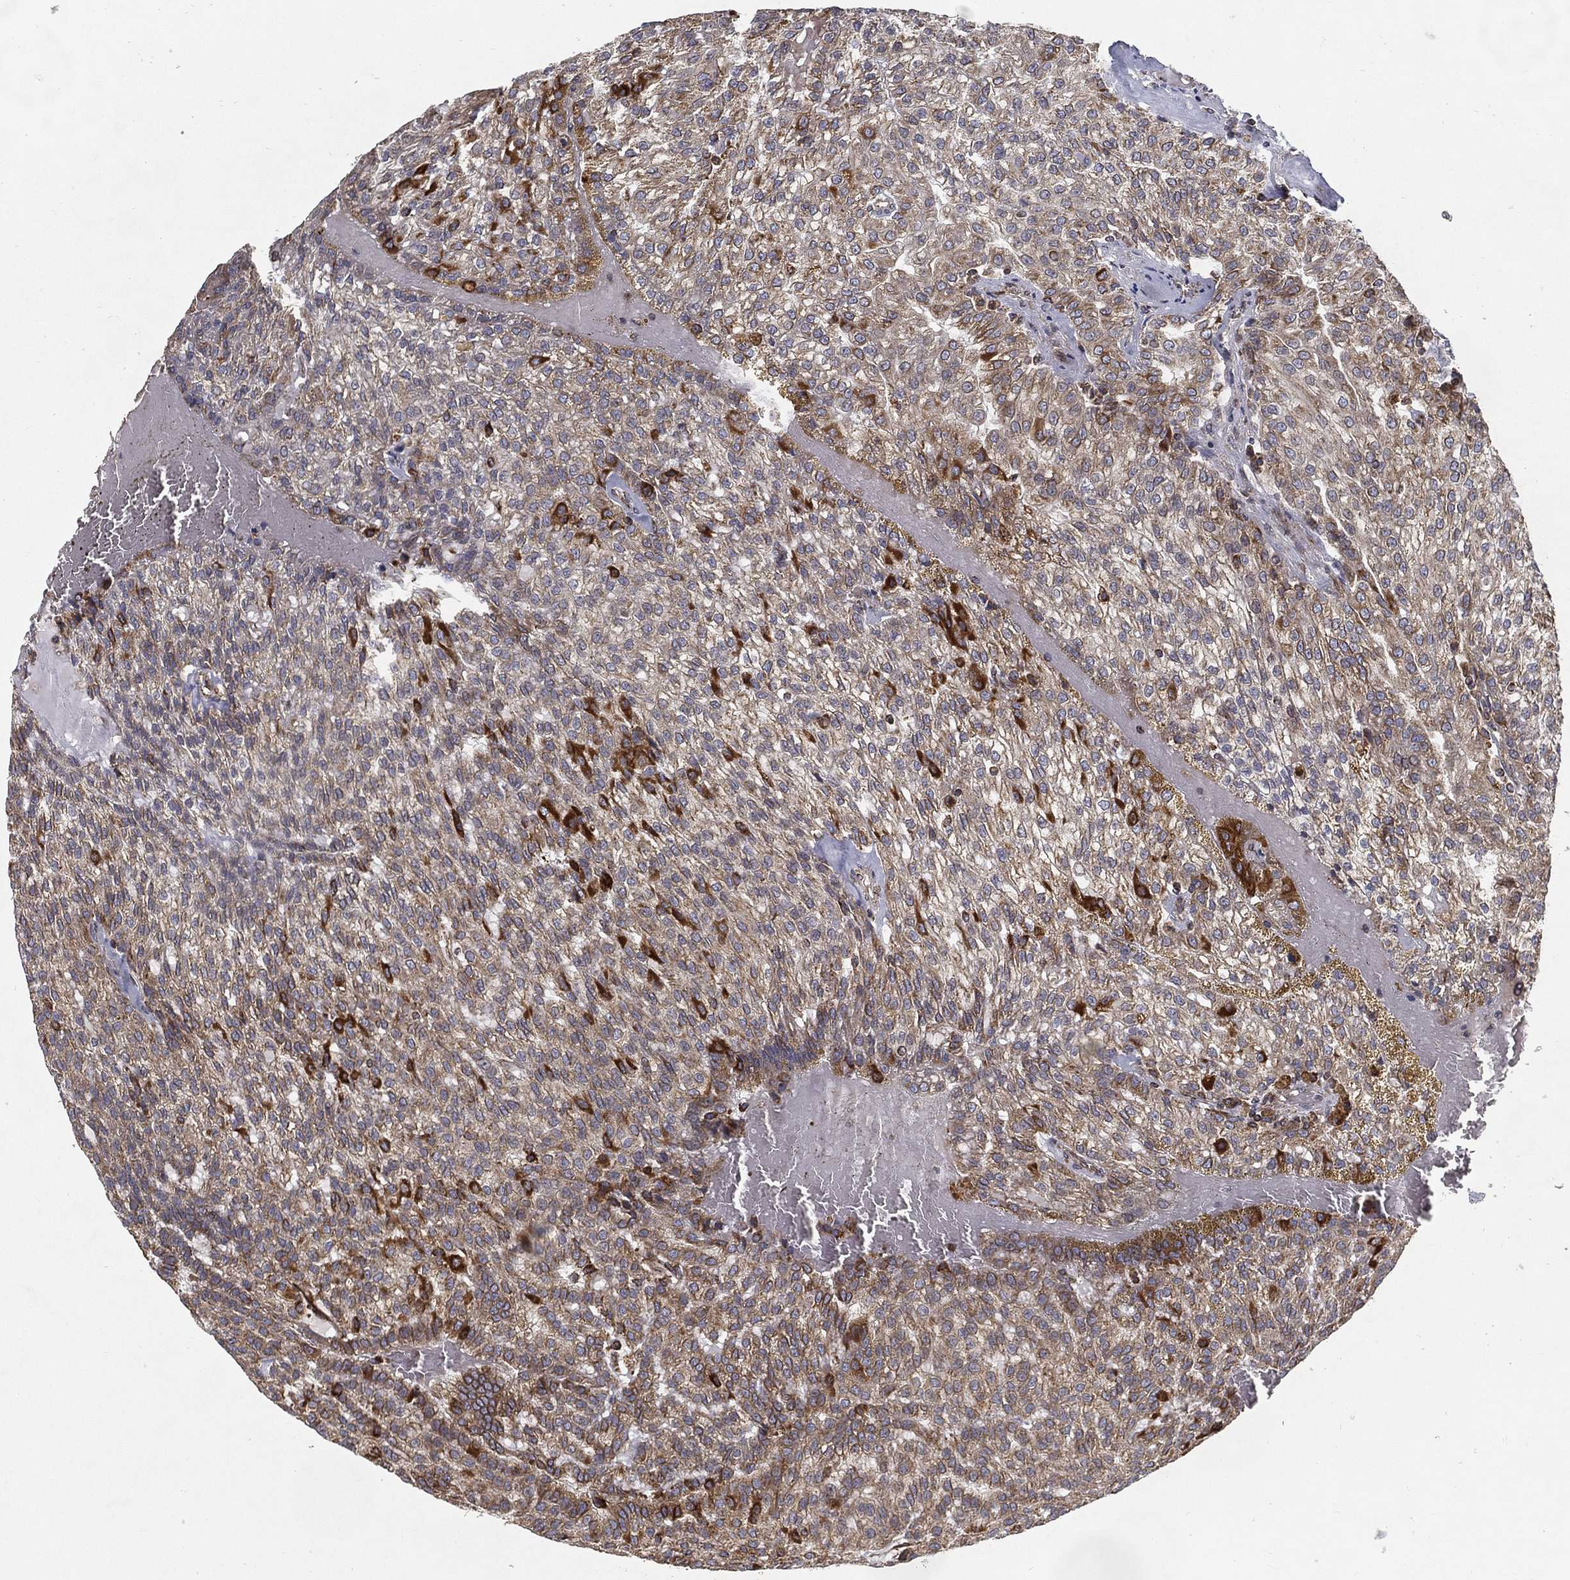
{"staining": {"intensity": "moderate", "quantity": "25%-75%", "location": "cytoplasmic/membranous"}, "tissue": "renal cancer", "cell_type": "Tumor cells", "image_type": "cancer", "snomed": [{"axis": "morphology", "description": "Adenocarcinoma, NOS"}, {"axis": "topography", "description": "Kidney"}], "caption": "The immunohistochemical stain labels moderate cytoplasmic/membranous staining in tumor cells of renal adenocarcinoma tissue.", "gene": "MT-CYB", "patient": {"sex": "male", "age": 63}}